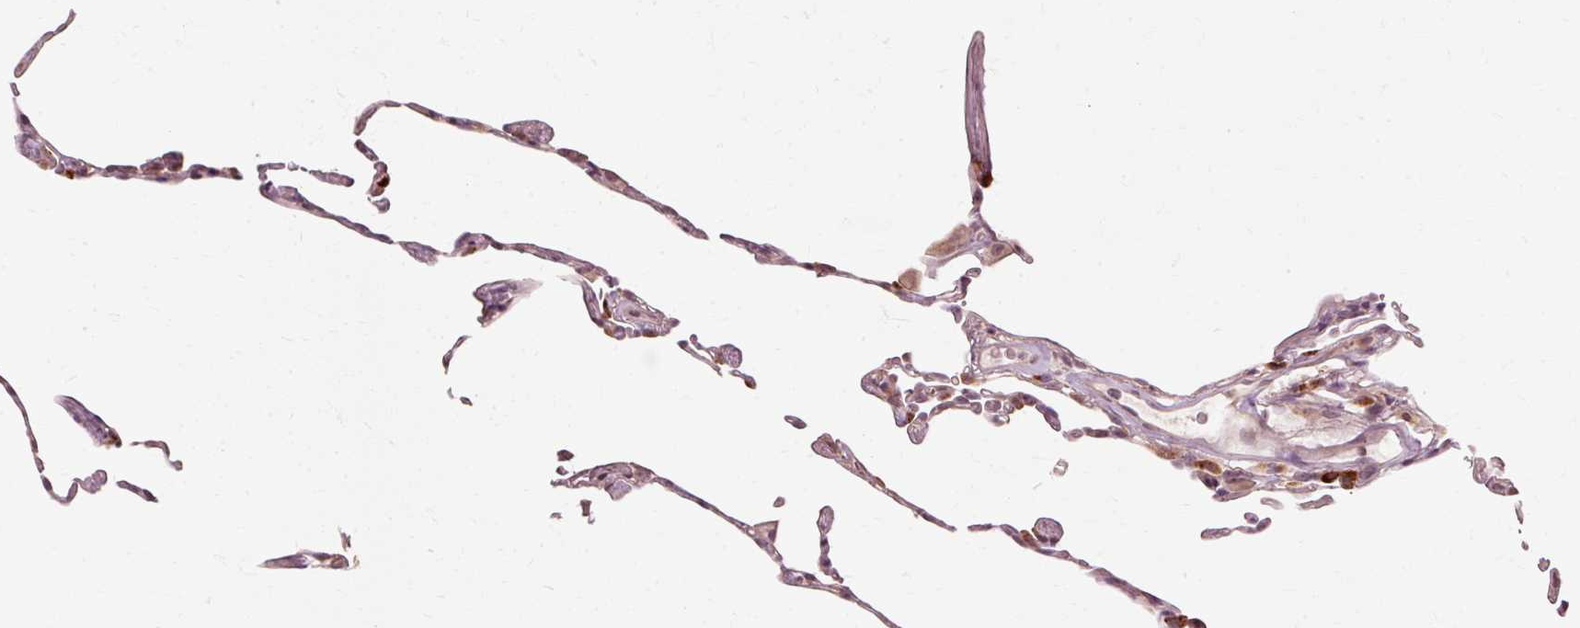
{"staining": {"intensity": "weak", "quantity": "25%-75%", "location": "cytoplasmic/membranous"}, "tissue": "lung", "cell_type": "Alveolar cells", "image_type": "normal", "snomed": [{"axis": "morphology", "description": "Normal tissue, NOS"}, {"axis": "topography", "description": "Lung"}], "caption": "A histopathology image of human lung stained for a protein reveals weak cytoplasmic/membranous brown staining in alveolar cells.", "gene": "RGPD5", "patient": {"sex": "female", "age": 57}}